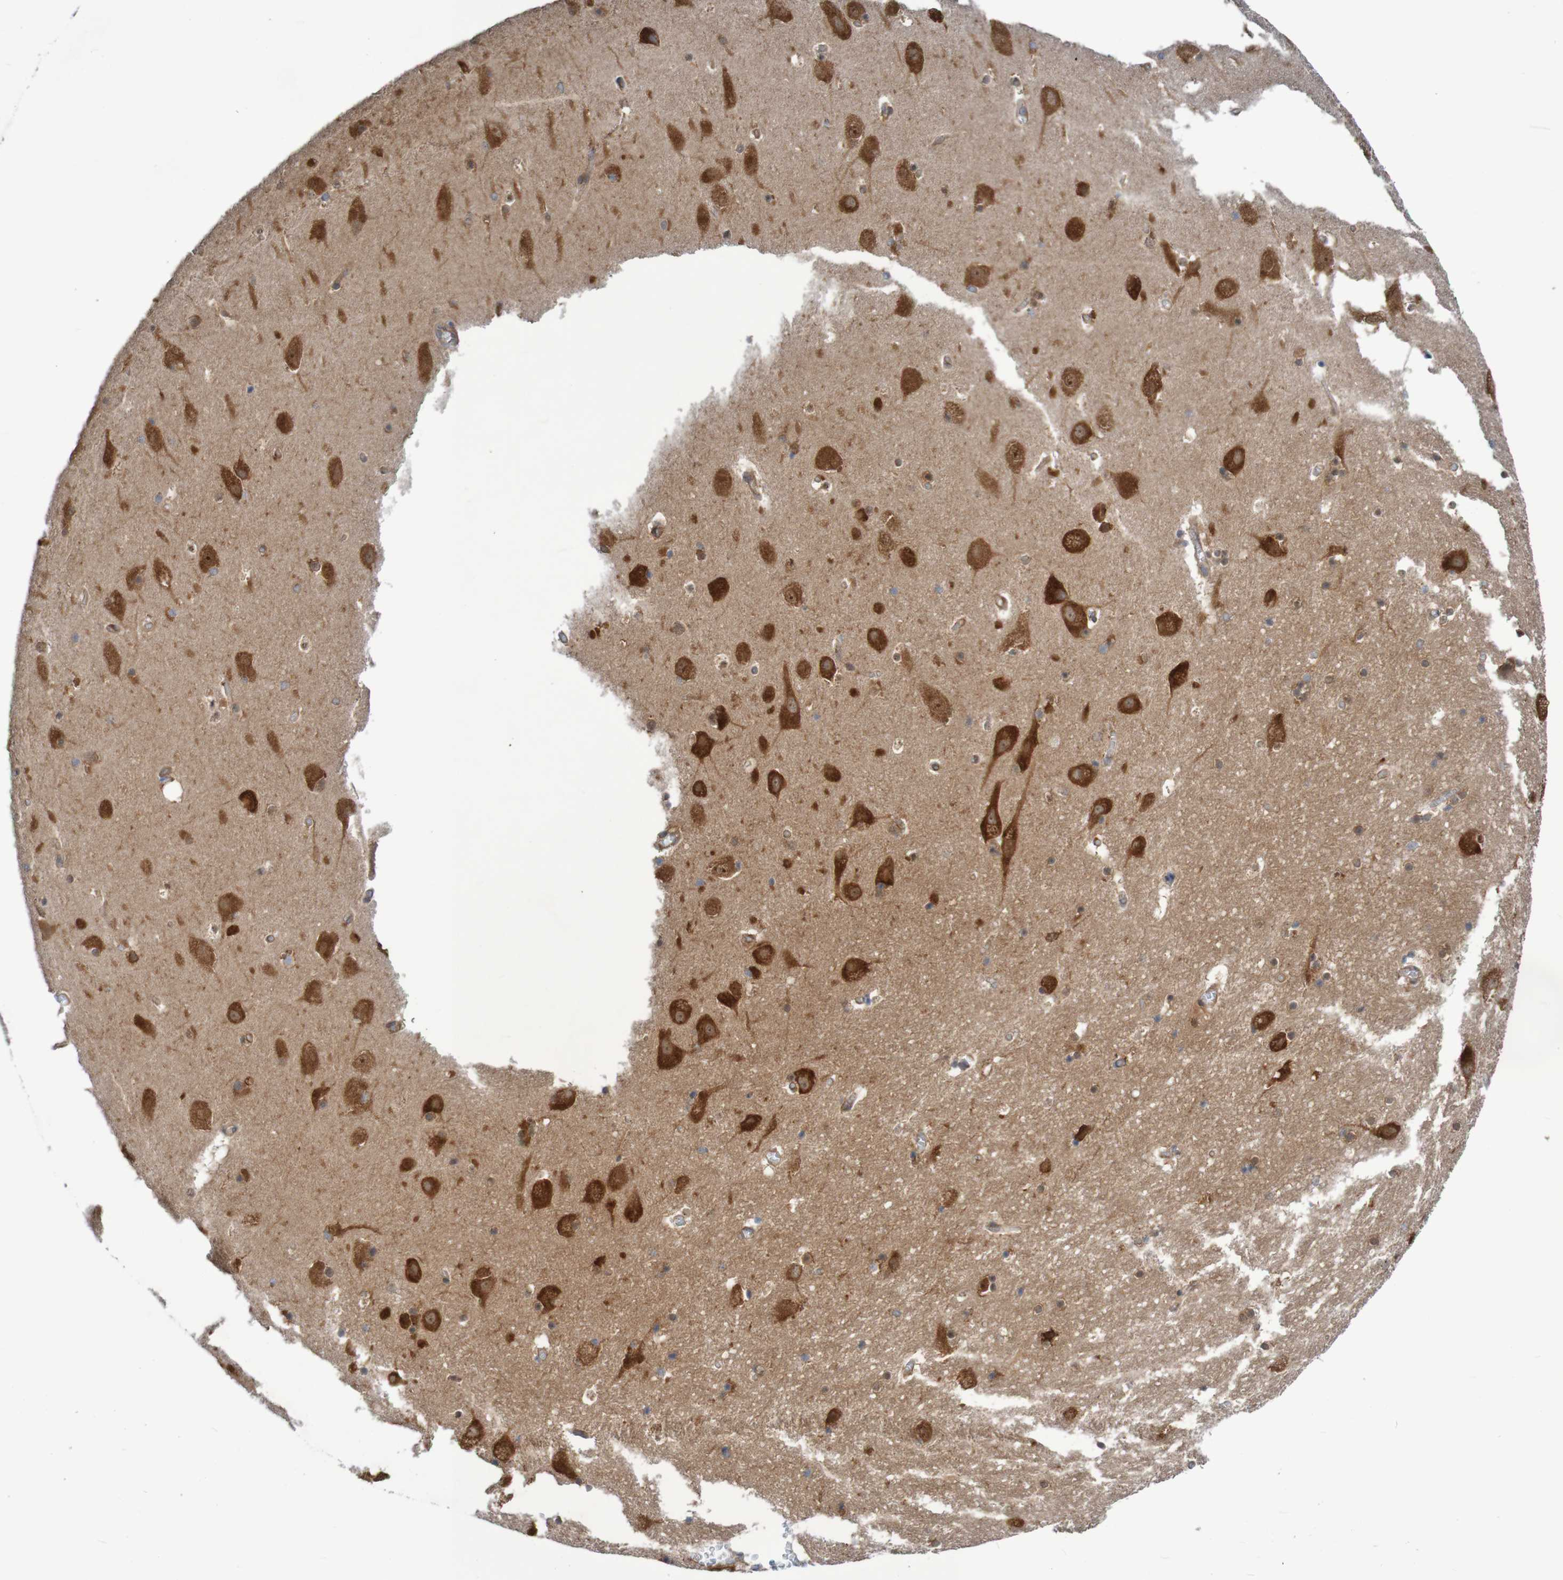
{"staining": {"intensity": "moderate", "quantity": "25%-75%", "location": "cytoplasmic/membranous"}, "tissue": "hippocampus", "cell_type": "Glial cells", "image_type": "normal", "snomed": [{"axis": "morphology", "description": "Normal tissue, NOS"}, {"axis": "topography", "description": "Hippocampus"}], "caption": "This histopathology image shows IHC staining of unremarkable human hippocampus, with medium moderate cytoplasmic/membranous expression in approximately 25%-75% of glial cells.", "gene": "LRRC47", "patient": {"sex": "male", "age": 45}}